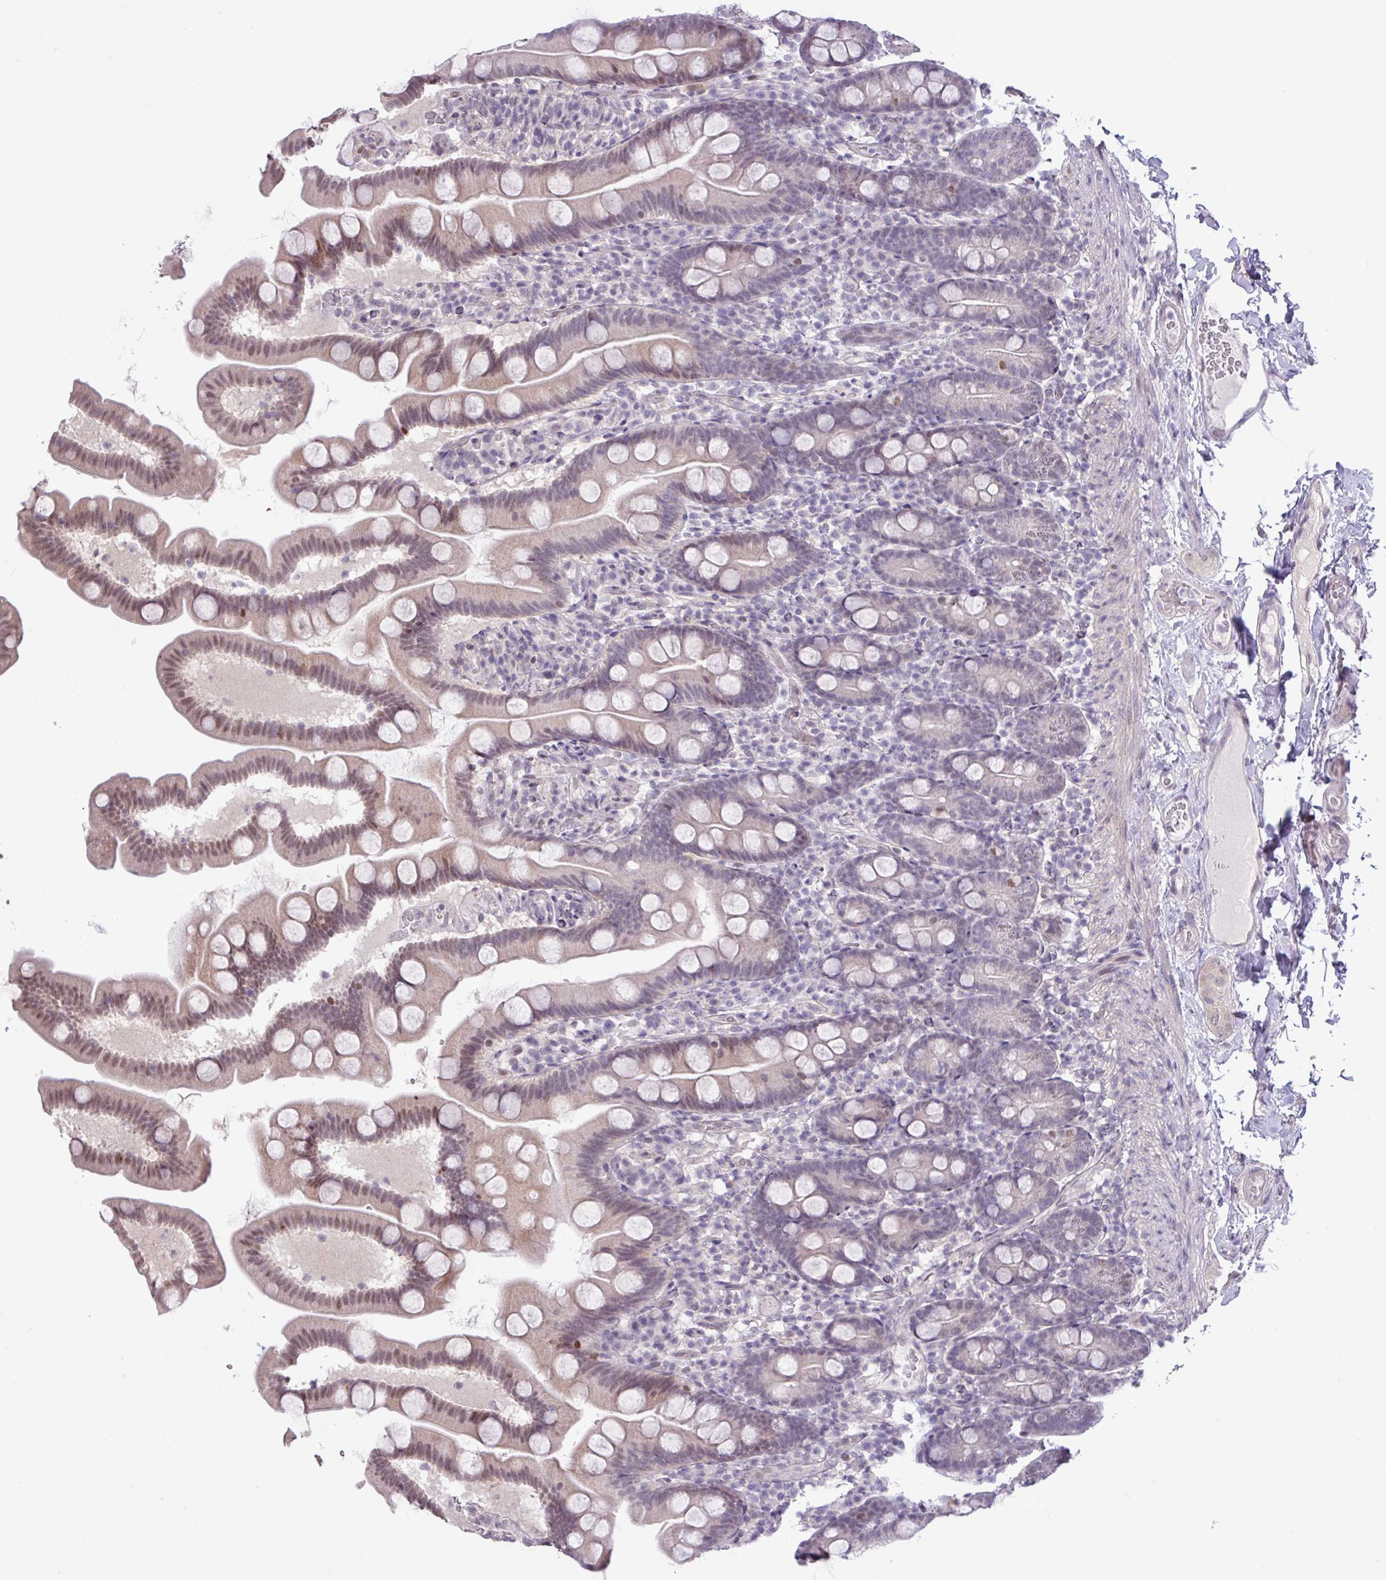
{"staining": {"intensity": "moderate", "quantity": "25%-75%", "location": "cytoplasmic/membranous,nuclear"}, "tissue": "small intestine", "cell_type": "Glandular cells", "image_type": "normal", "snomed": [{"axis": "morphology", "description": "Normal tissue, NOS"}, {"axis": "topography", "description": "Small intestine"}], "caption": "Human small intestine stained with a brown dye demonstrates moderate cytoplasmic/membranous,nuclear positive positivity in approximately 25%-75% of glandular cells.", "gene": "ANKRD13B", "patient": {"sex": "female", "age": 68}}